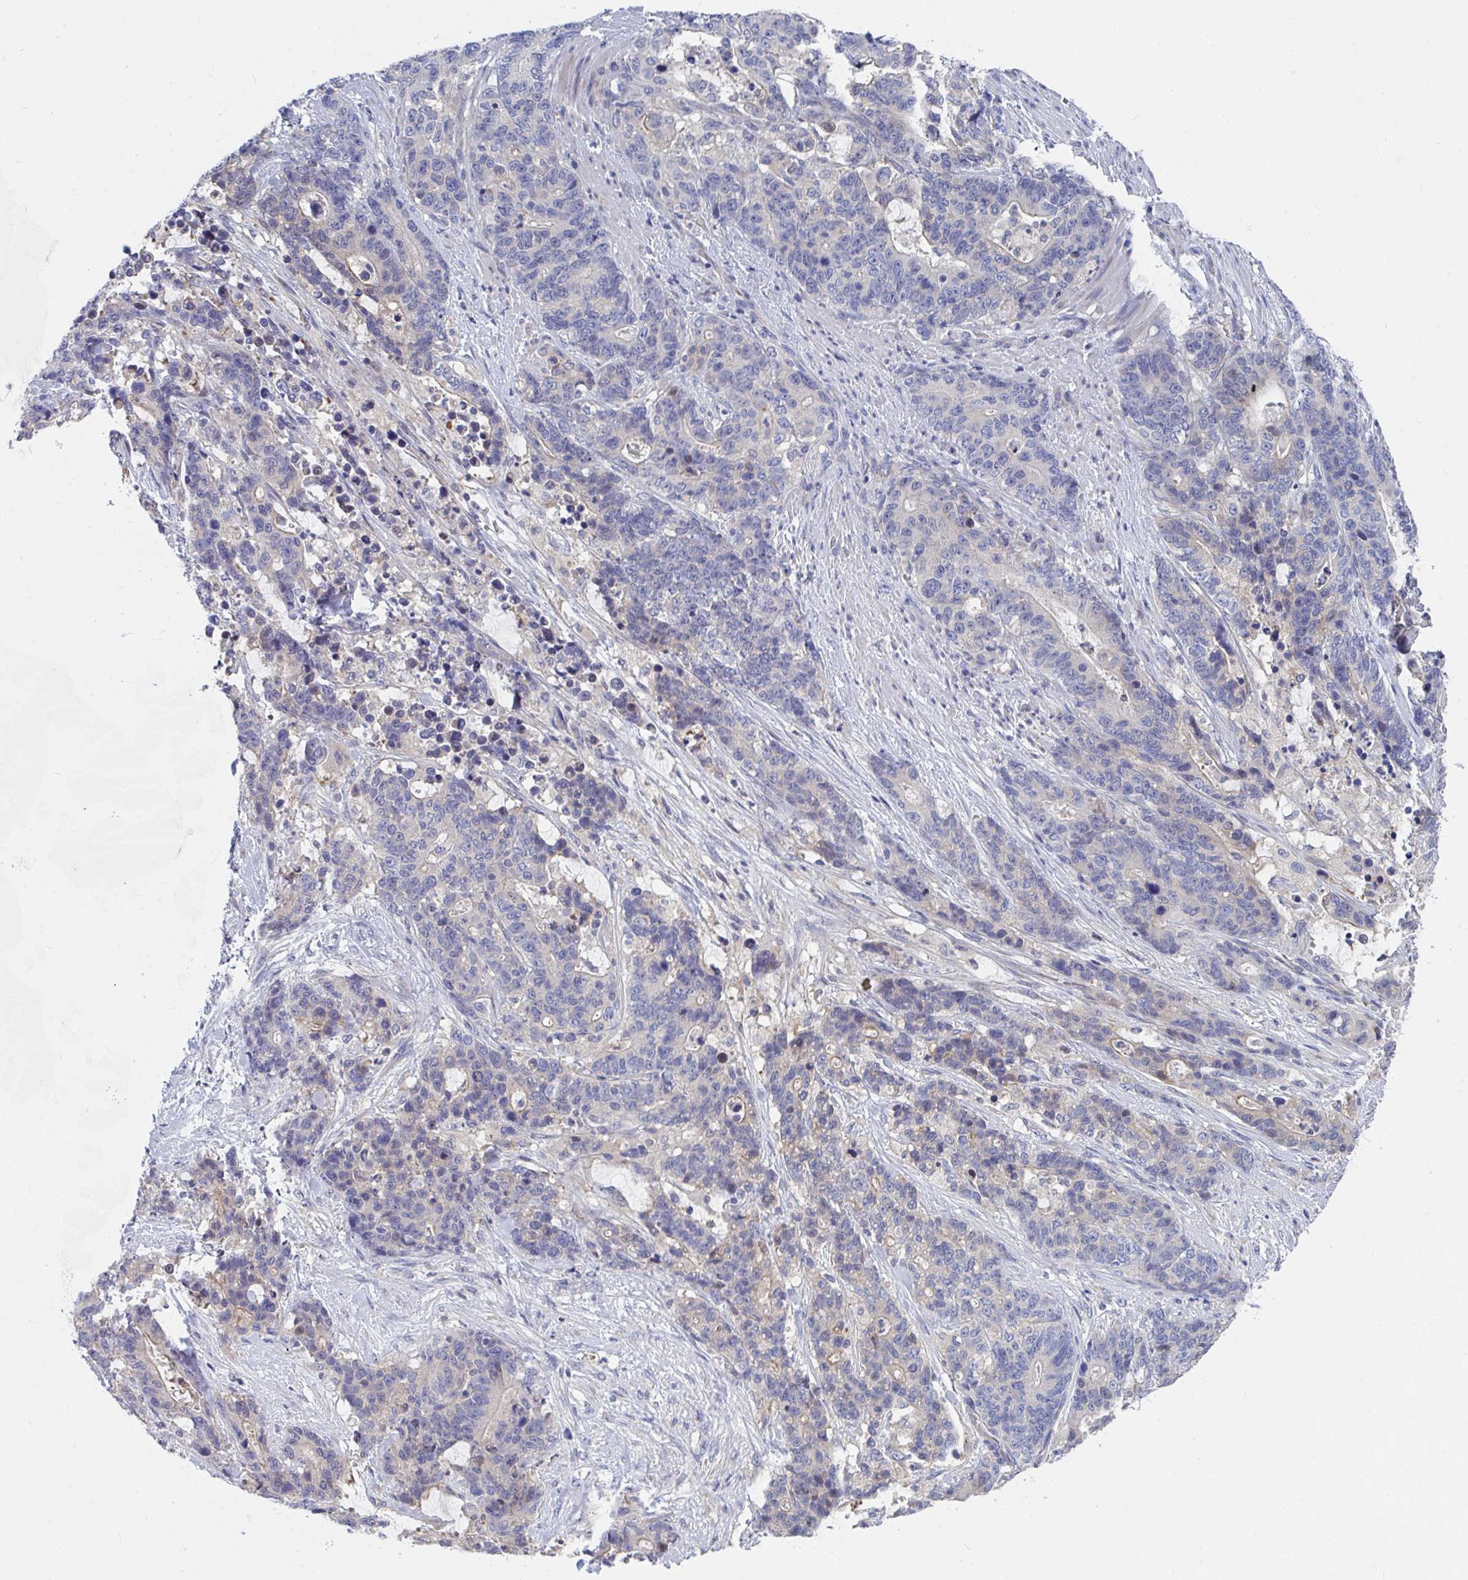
{"staining": {"intensity": "weak", "quantity": "<25%", "location": "cytoplasmic/membranous"}, "tissue": "stomach cancer", "cell_type": "Tumor cells", "image_type": "cancer", "snomed": [{"axis": "morphology", "description": "Normal tissue, NOS"}, {"axis": "morphology", "description": "Adenocarcinoma, NOS"}, {"axis": "topography", "description": "Stomach"}], "caption": "Immunohistochemistry image of neoplastic tissue: human stomach cancer (adenocarcinoma) stained with DAB demonstrates no significant protein staining in tumor cells.", "gene": "P2RX3", "patient": {"sex": "female", "age": 64}}